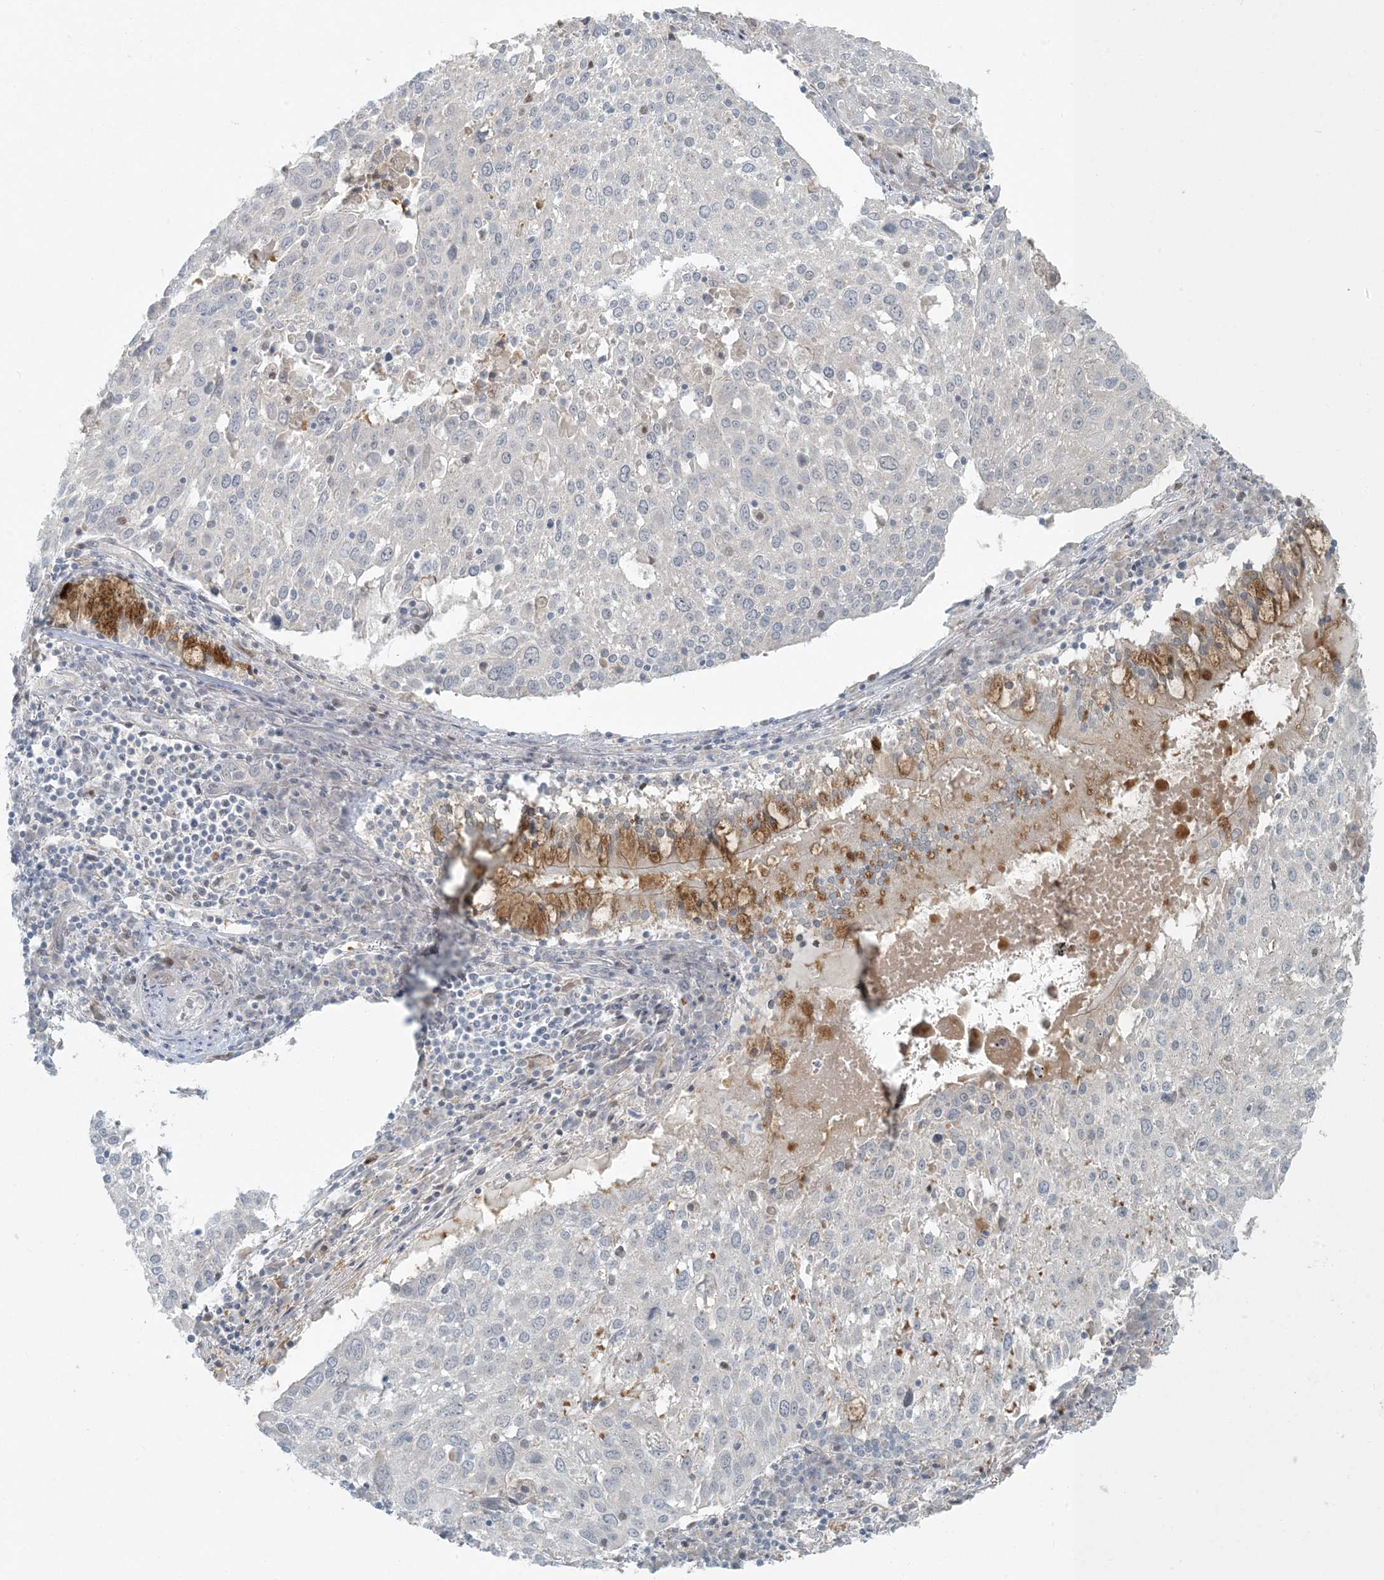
{"staining": {"intensity": "negative", "quantity": "none", "location": "none"}, "tissue": "lung cancer", "cell_type": "Tumor cells", "image_type": "cancer", "snomed": [{"axis": "morphology", "description": "Squamous cell carcinoma, NOS"}, {"axis": "topography", "description": "Lung"}], "caption": "Human lung cancer (squamous cell carcinoma) stained for a protein using immunohistochemistry (IHC) displays no expression in tumor cells.", "gene": "CTDNEP1", "patient": {"sex": "male", "age": 65}}